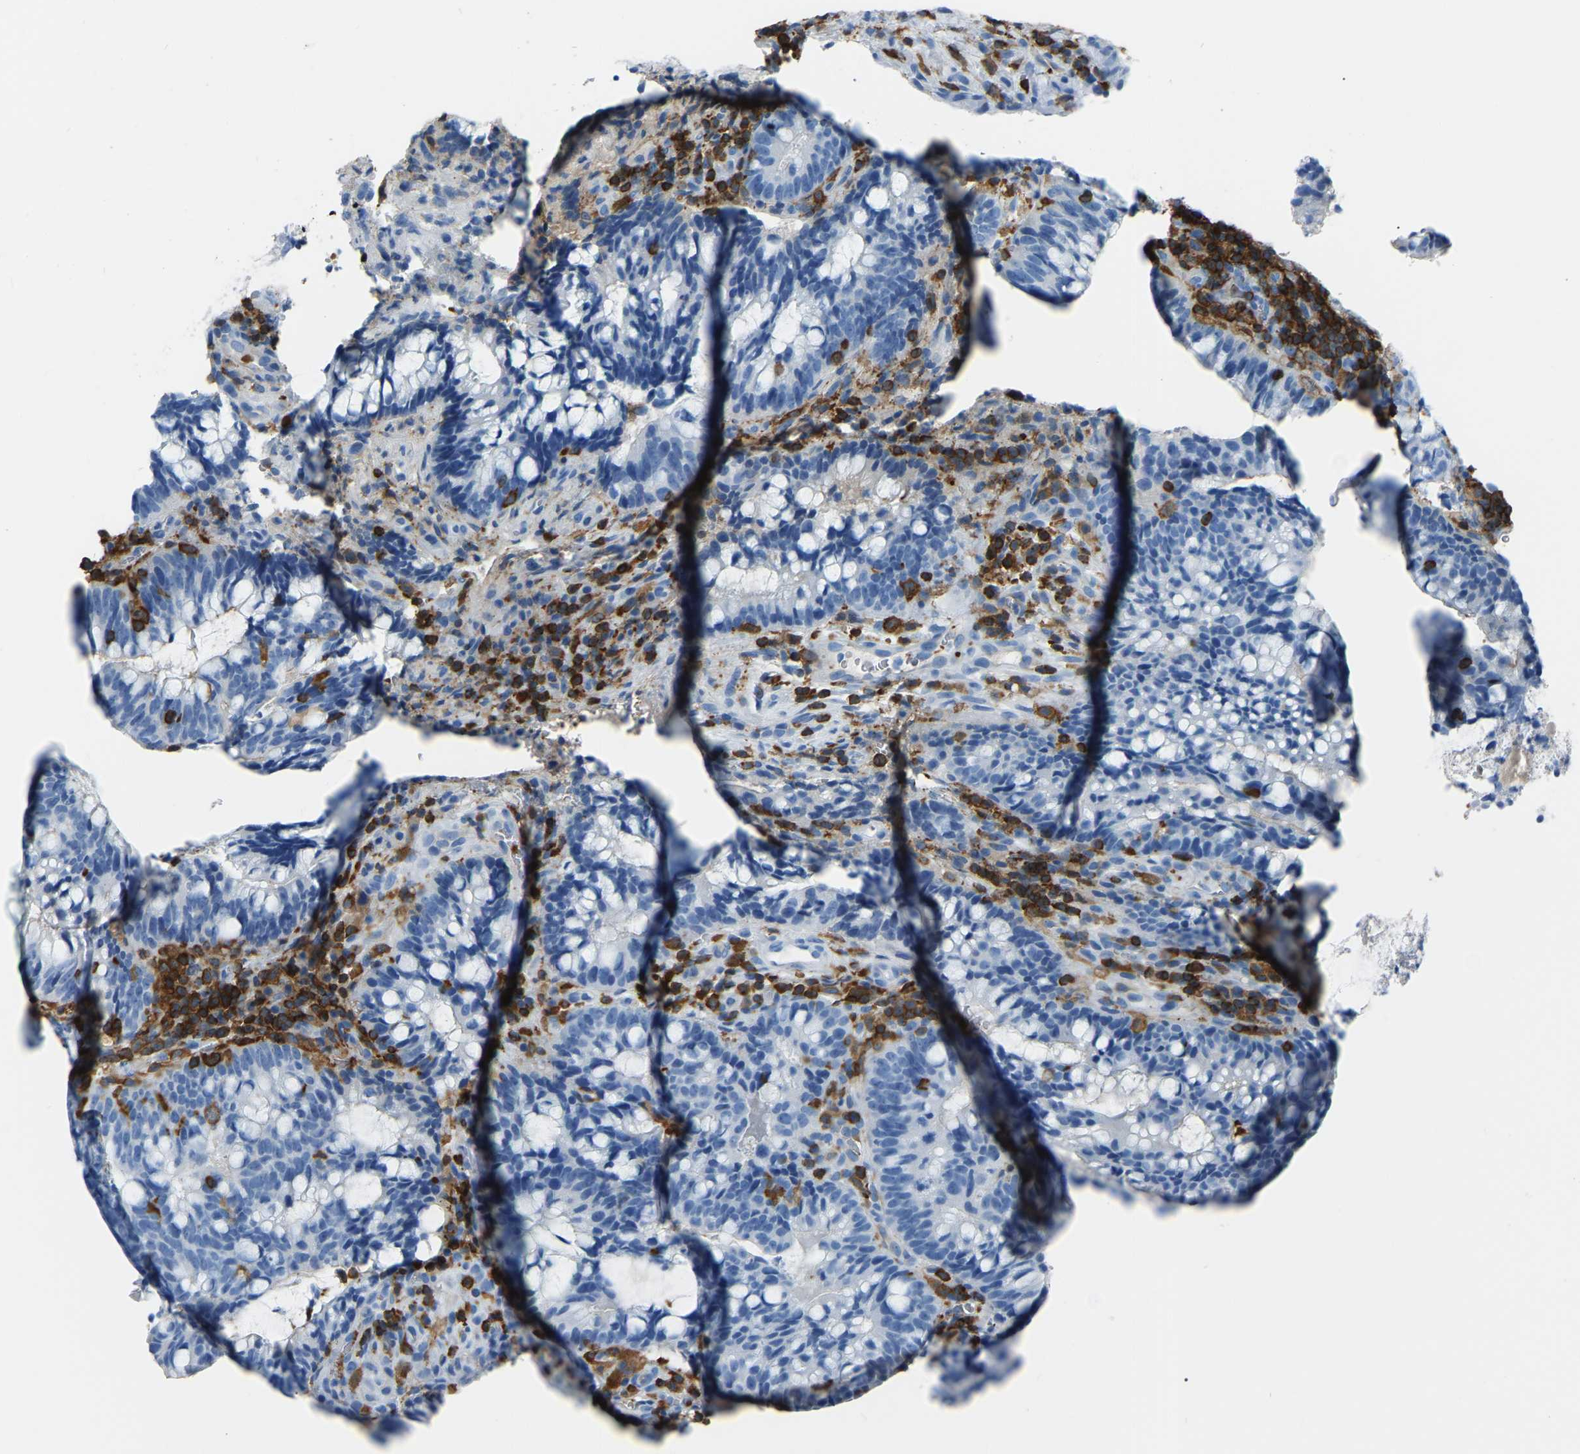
{"staining": {"intensity": "negative", "quantity": "none", "location": "none"}, "tissue": "colorectal cancer", "cell_type": "Tumor cells", "image_type": "cancer", "snomed": [{"axis": "morphology", "description": "Adenocarcinoma, NOS"}, {"axis": "topography", "description": "Colon"}], "caption": "Micrograph shows no protein expression in tumor cells of adenocarcinoma (colorectal) tissue.", "gene": "ARHGAP45", "patient": {"sex": "female", "age": 66}}